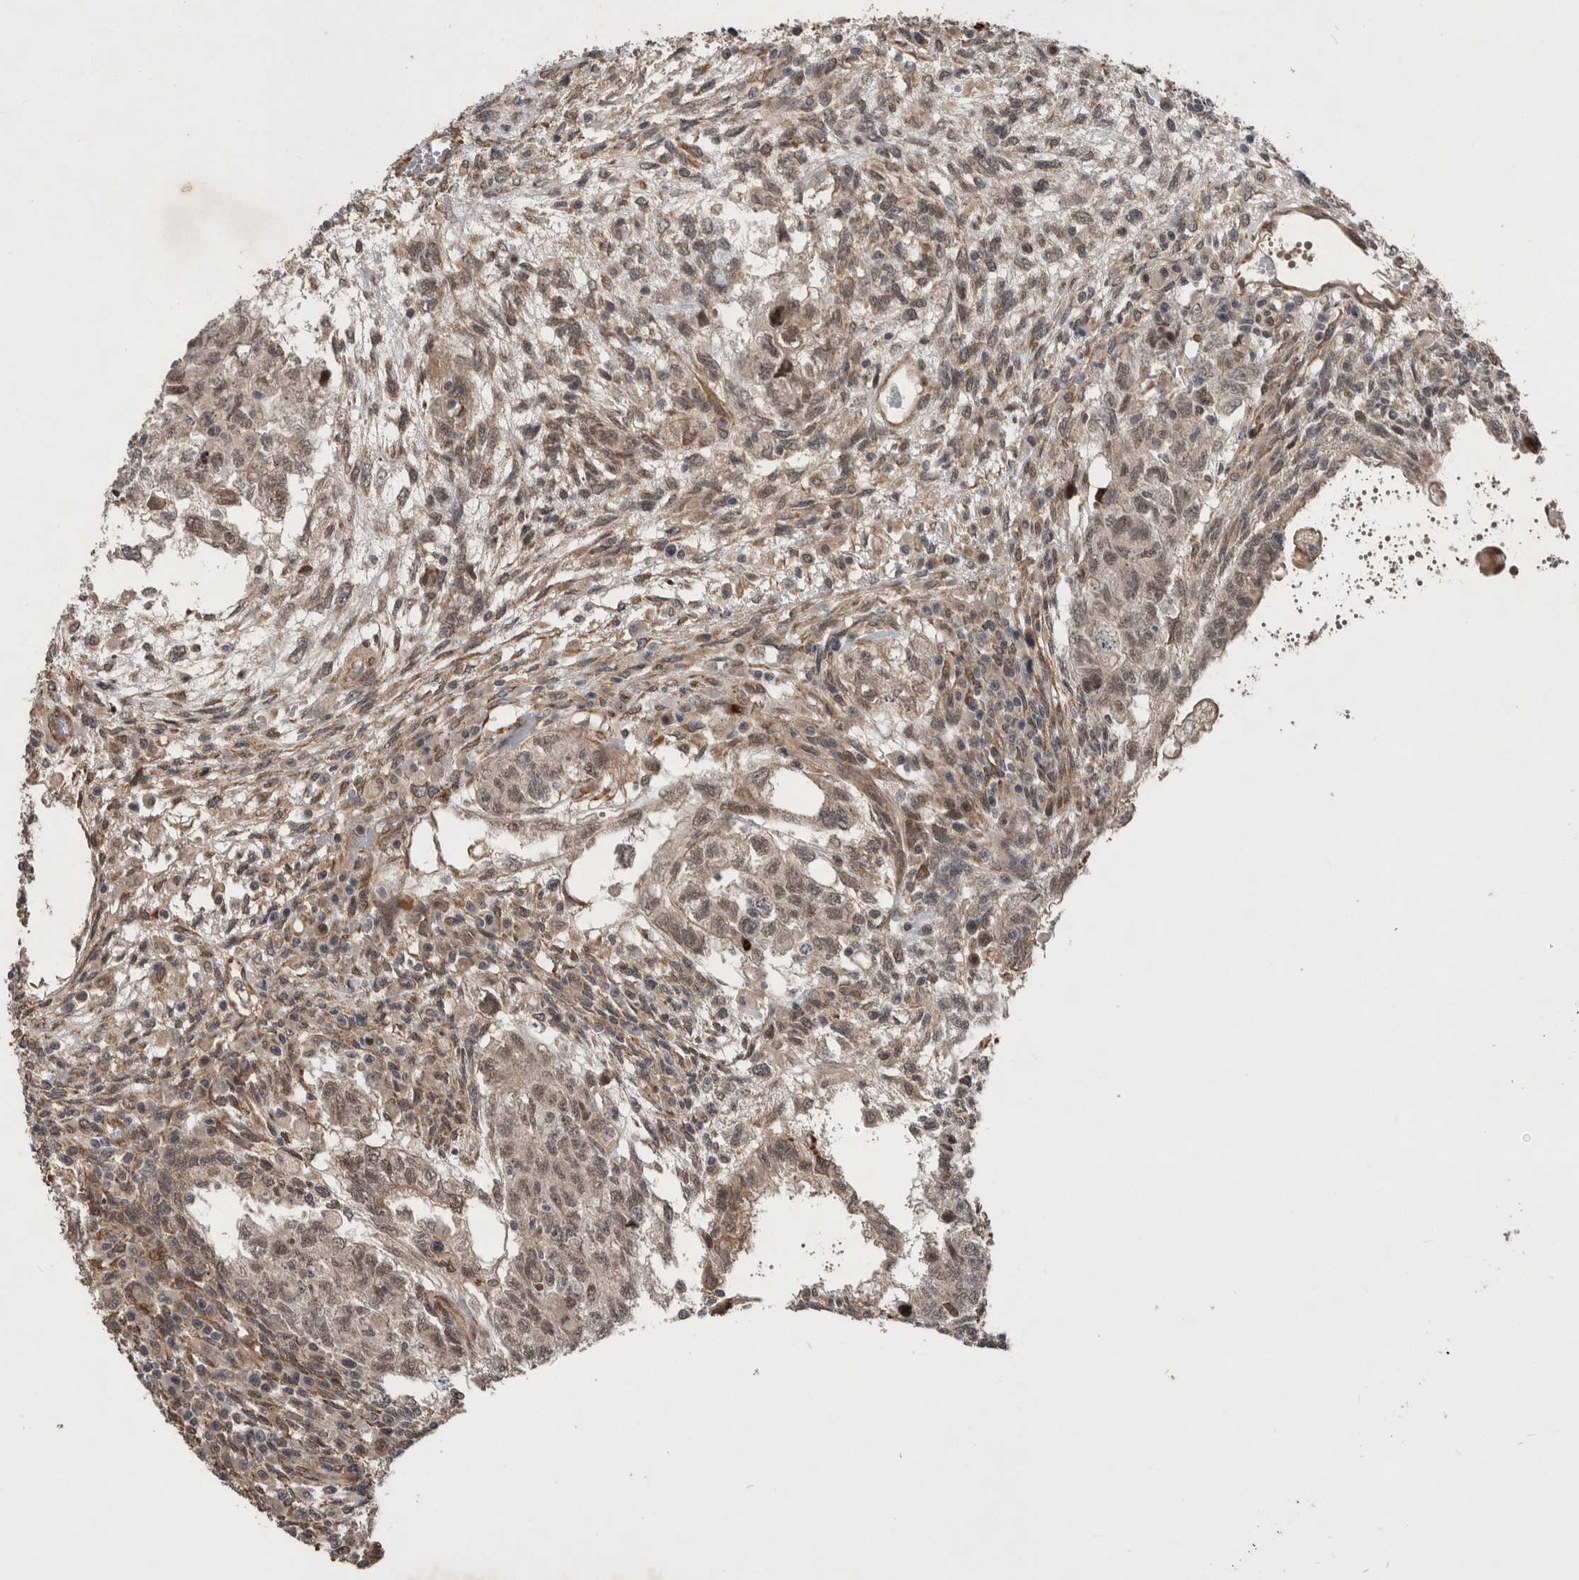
{"staining": {"intensity": "weak", "quantity": ">75%", "location": "nuclear"}, "tissue": "testis cancer", "cell_type": "Tumor cells", "image_type": "cancer", "snomed": [{"axis": "morphology", "description": "Normal tissue, NOS"}, {"axis": "morphology", "description": "Carcinoma, Embryonal, NOS"}, {"axis": "topography", "description": "Testis"}], "caption": "Protein positivity by immunohistochemistry demonstrates weak nuclear staining in about >75% of tumor cells in testis embryonal carcinoma. (Brightfield microscopy of DAB IHC at high magnification).", "gene": "GIMAP6", "patient": {"sex": "male", "age": 36}}